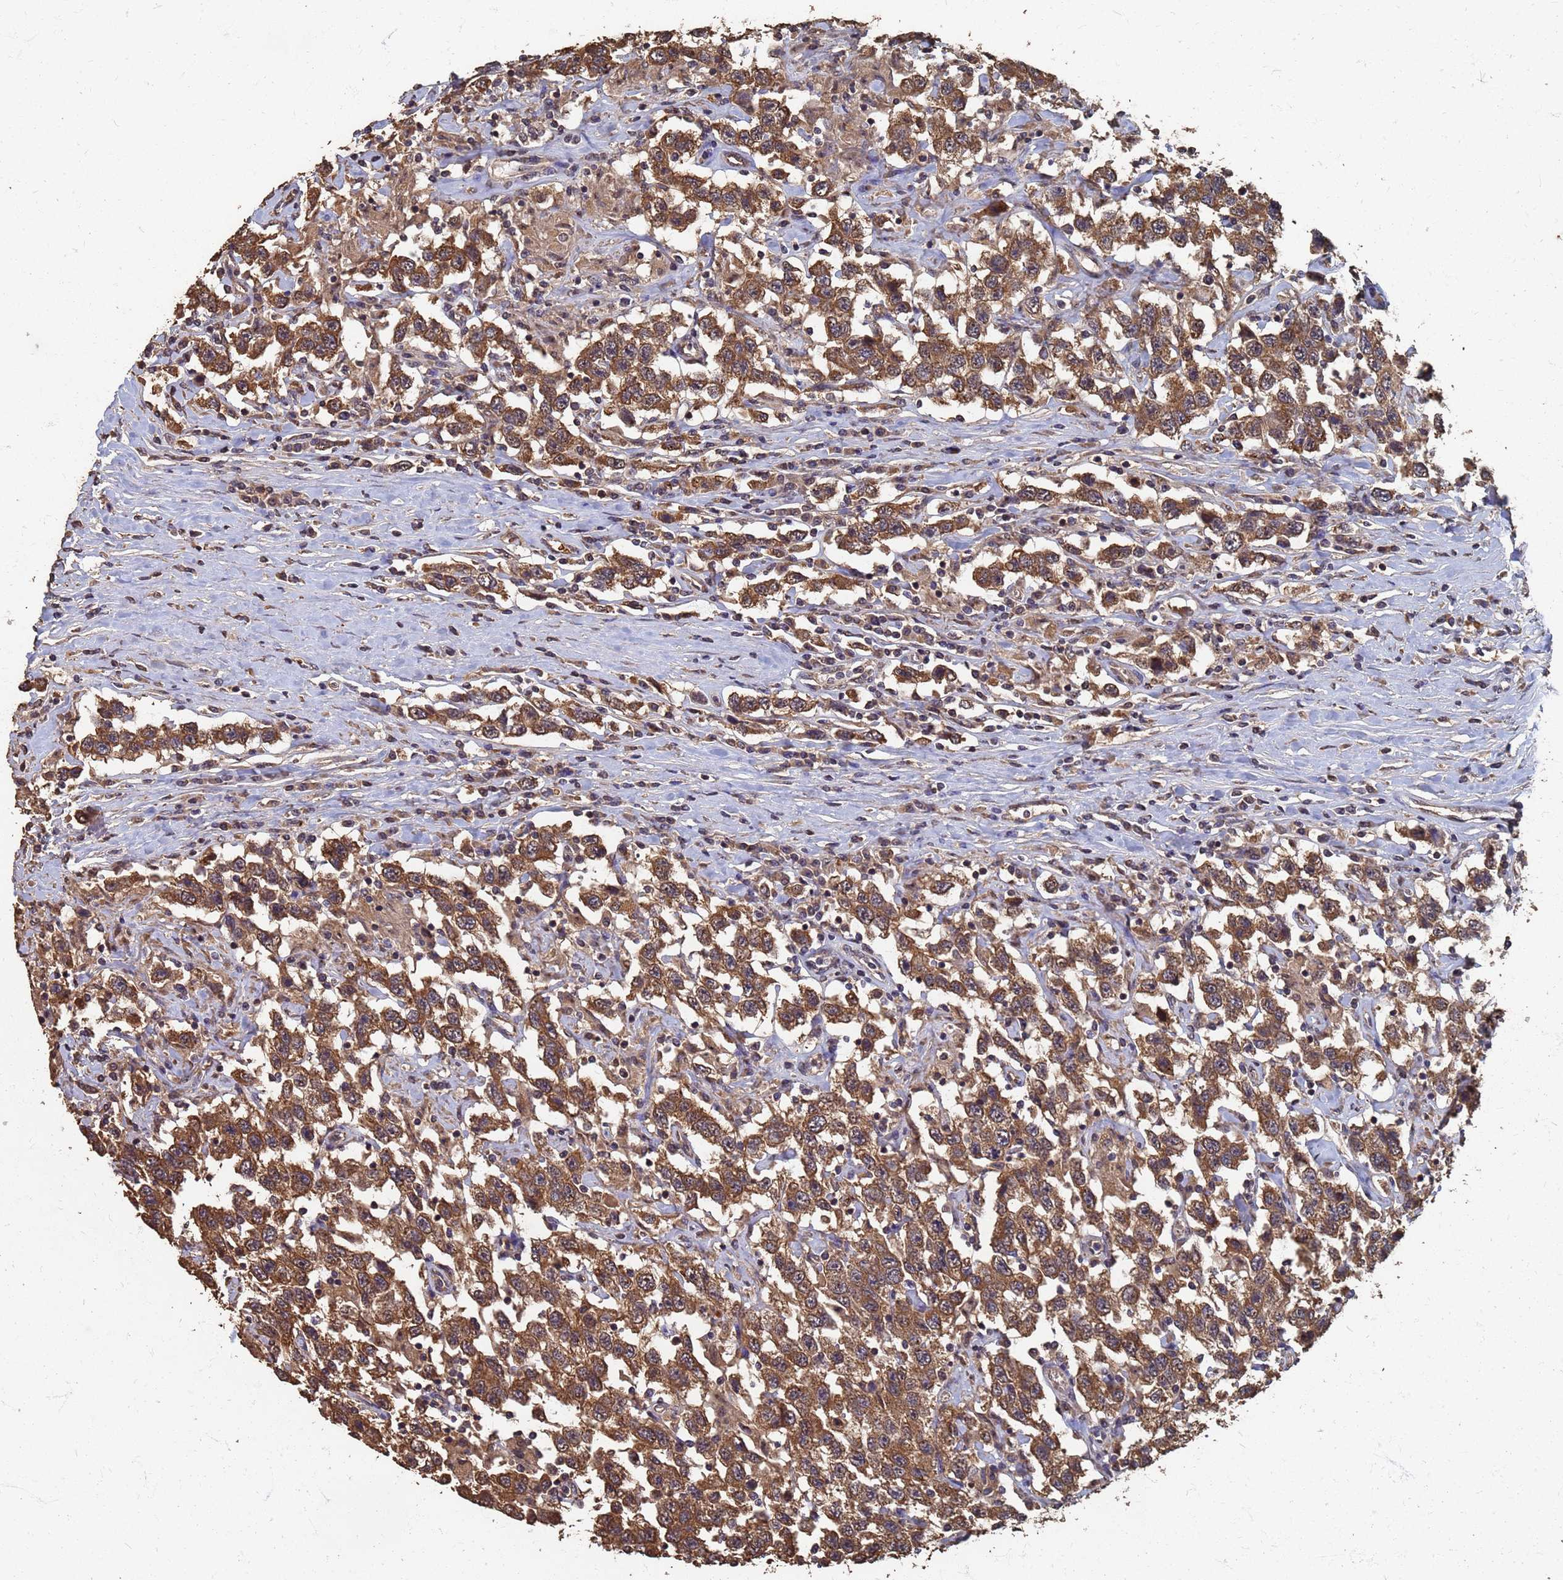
{"staining": {"intensity": "moderate", "quantity": ">75%", "location": "cytoplasmic/membranous"}, "tissue": "testis cancer", "cell_type": "Tumor cells", "image_type": "cancer", "snomed": [{"axis": "morphology", "description": "Seminoma, NOS"}, {"axis": "topography", "description": "Testis"}], "caption": "Immunohistochemistry (IHC) histopathology image of testis cancer (seminoma) stained for a protein (brown), which exhibits medium levels of moderate cytoplasmic/membranous staining in approximately >75% of tumor cells.", "gene": "DPH5", "patient": {"sex": "male", "age": 41}}